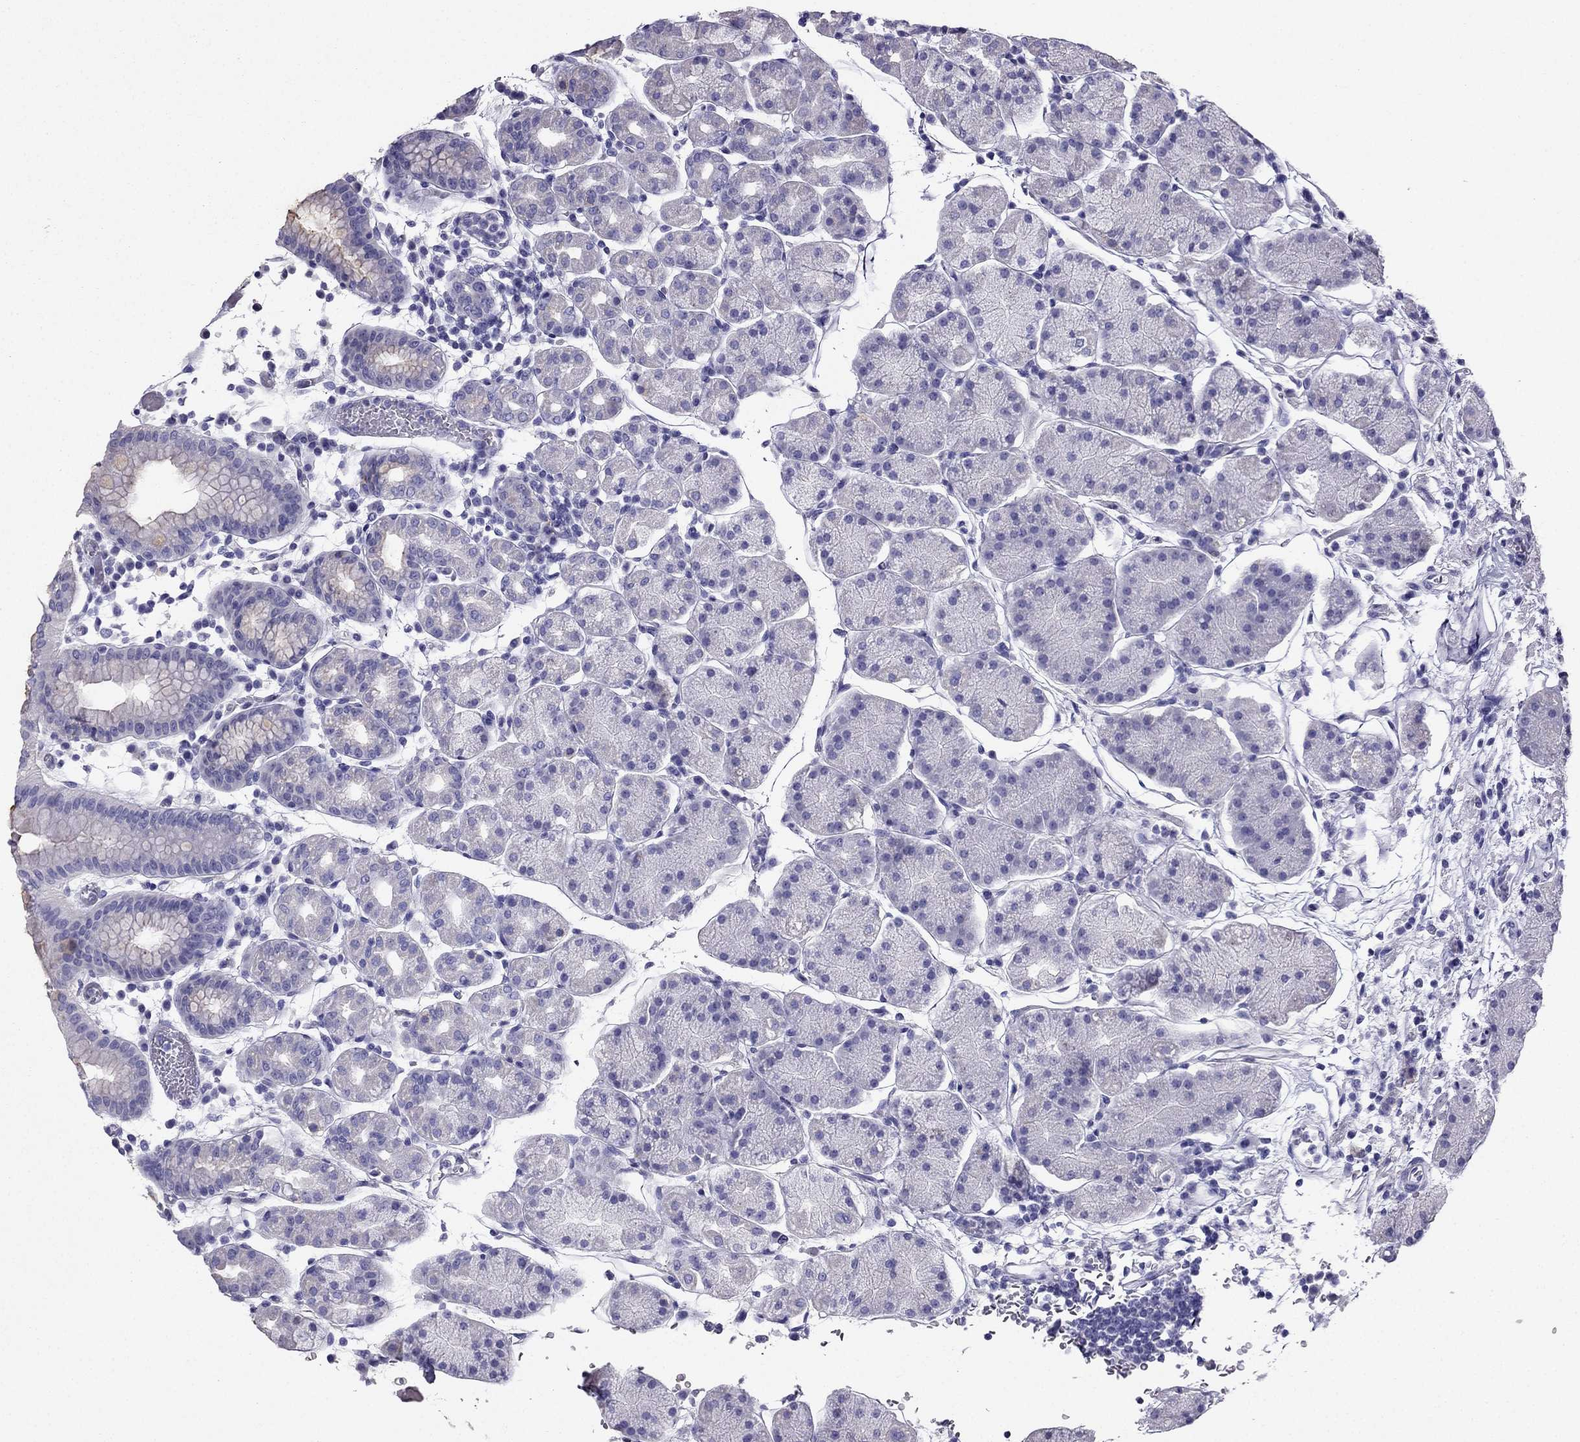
{"staining": {"intensity": "negative", "quantity": "none", "location": "none"}, "tissue": "stomach", "cell_type": "Glandular cells", "image_type": "normal", "snomed": [{"axis": "morphology", "description": "Normal tissue, NOS"}, {"axis": "topography", "description": "Stomach"}], "caption": "A histopathology image of stomach stained for a protein demonstrates no brown staining in glandular cells.", "gene": "PTH", "patient": {"sex": "male", "age": 54}}